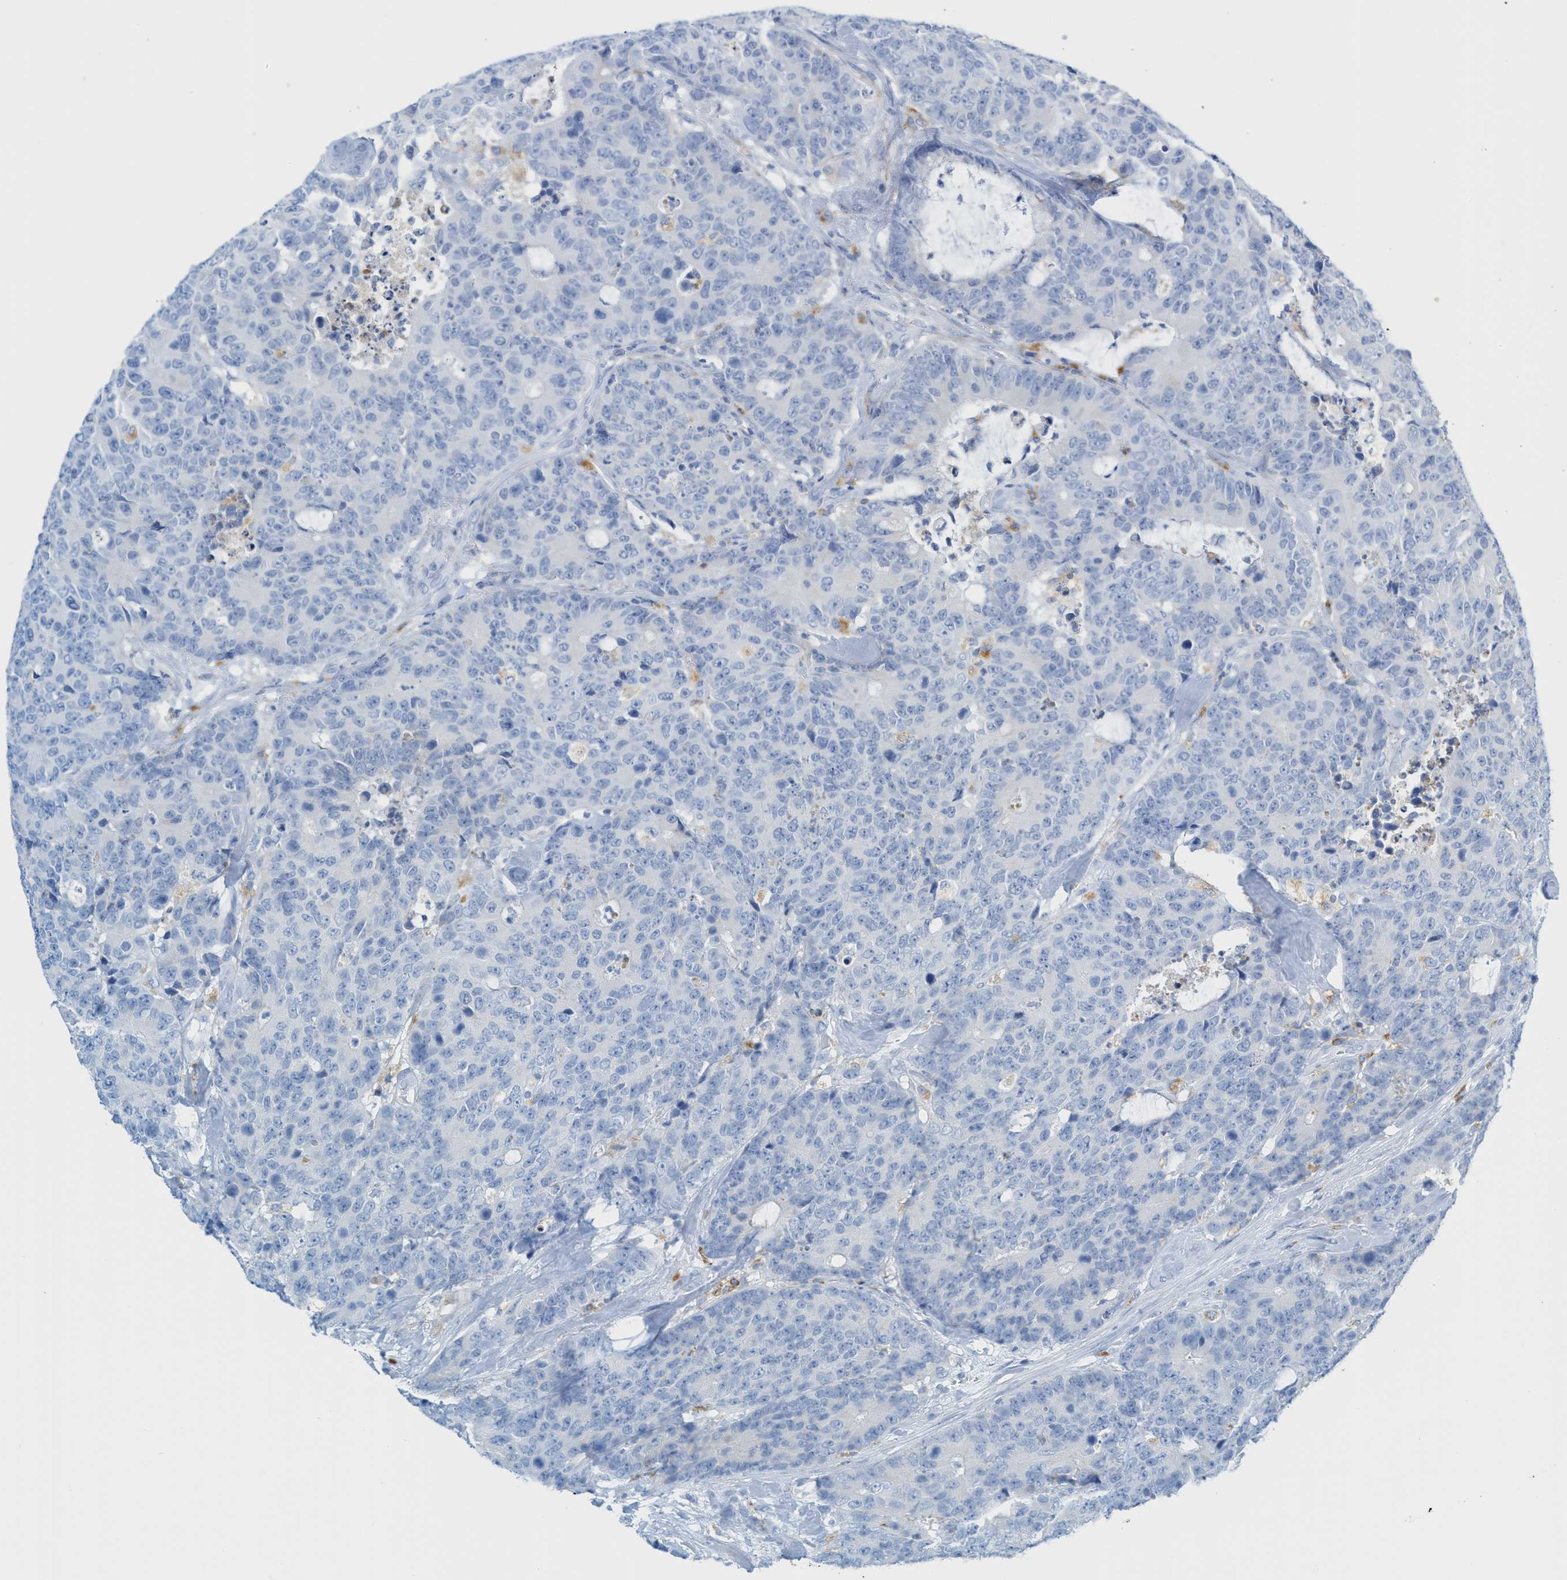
{"staining": {"intensity": "negative", "quantity": "none", "location": "none"}, "tissue": "colorectal cancer", "cell_type": "Tumor cells", "image_type": "cancer", "snomed": [{"axis": "morphology", "description": "Adenocarcinoma, NOS"}, {"axis": "topography", "description": "Colon"}], "caption": "The histopathology image exhibits no staining of tumor cells in adenocarcinoma (colorectal).", "gene": "C21orf62", "patient": {"sex": "female", "age": 86}}